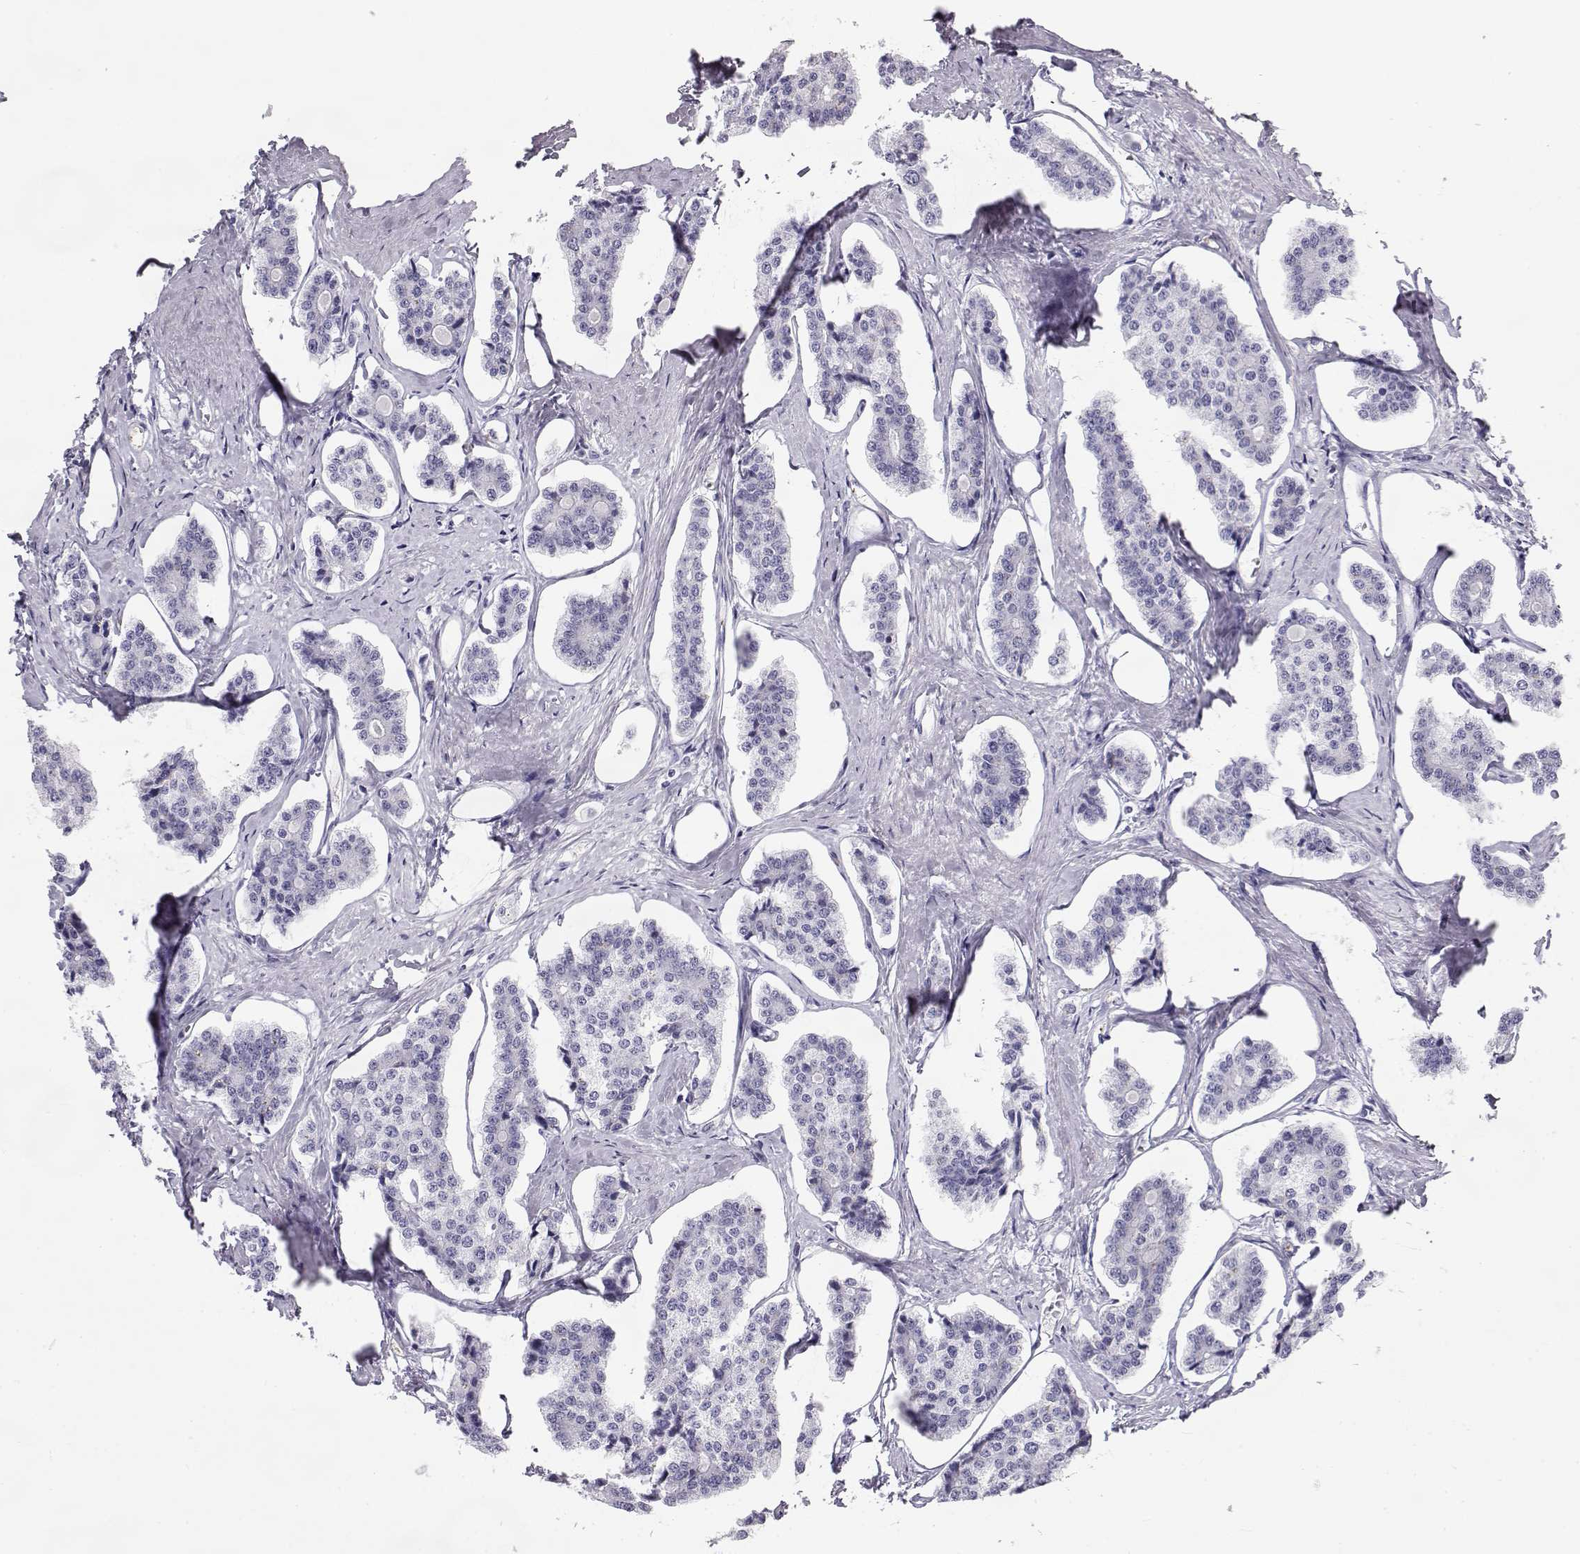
{"staining": {"intensity": "negative", "quantity": "none", "location": "none"}, "tissue": "carcinoid", "cell_type": "Tumor cells", "image_type": "cancer", "snomed": [{"axis": "morphology", "description": "Carcinoid, malignant, NOS"}, {"axis": "topography", "description": "Small intestine"}], "caption": "This is an IHC photomicrograph of carcinoid. There is no expression in tumor cells.", "gene": "RD3", "patient": {"sex": "female", "age": 65}}